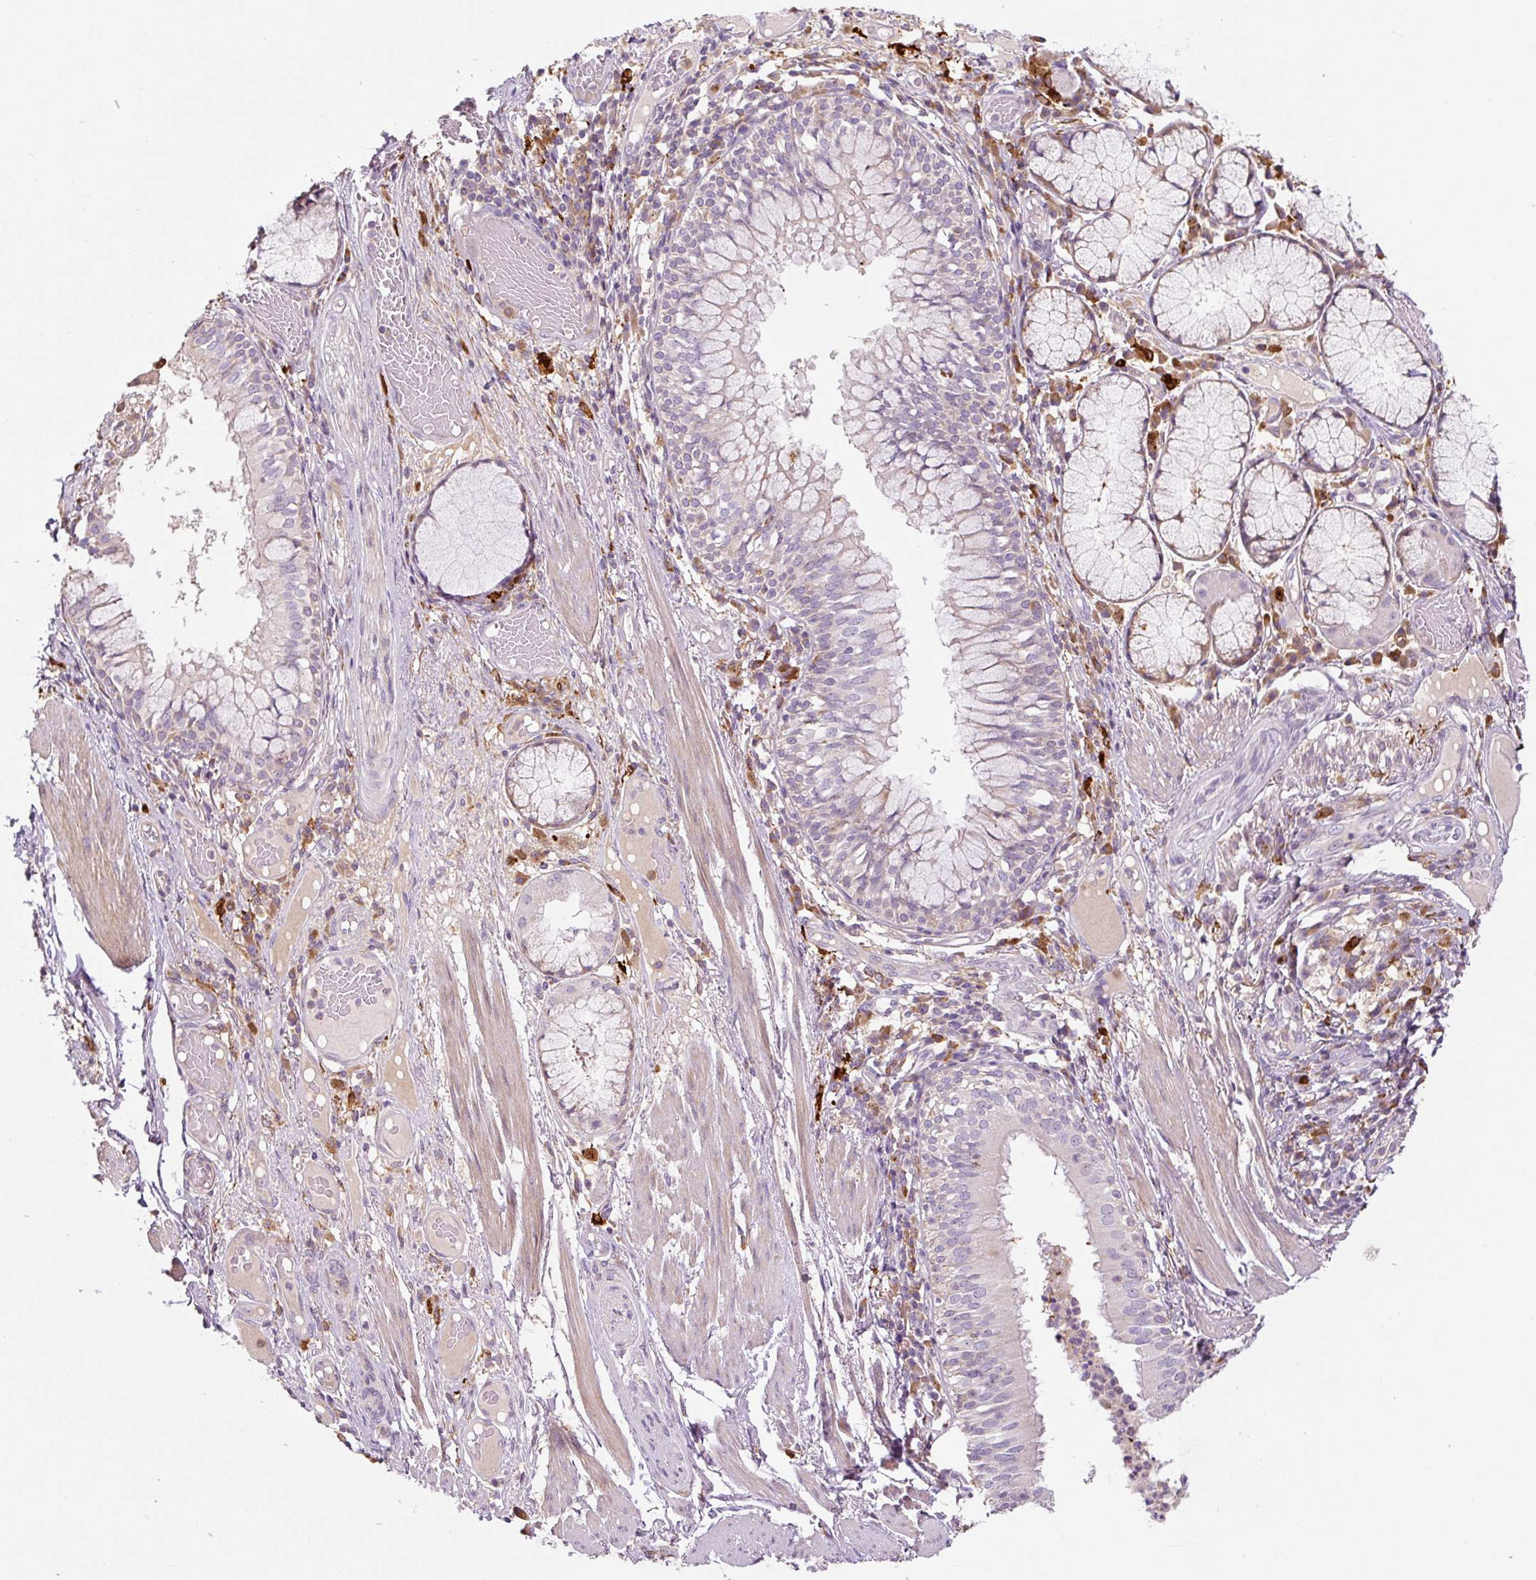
{"staining": {"intensity": "negative", "quantity": "none", "location": "none"}, "tissue": "soft tissue", "cell_type": "Fibroblasts", "image_type": "normal", "snomed": [{"axis": "morphology", "description": "Normal tissue, NOS"}, {"axis": "topography", "description": "Cartilage tissue"}, {"axis": "topography", "description": "Bronchus"}], "caption": "Micrograph shows no significant protein expression in fibroblasts of unremarkable soft tissue.", "gene": "FUT10", "patient": {"sex": "male", "age": 56}}